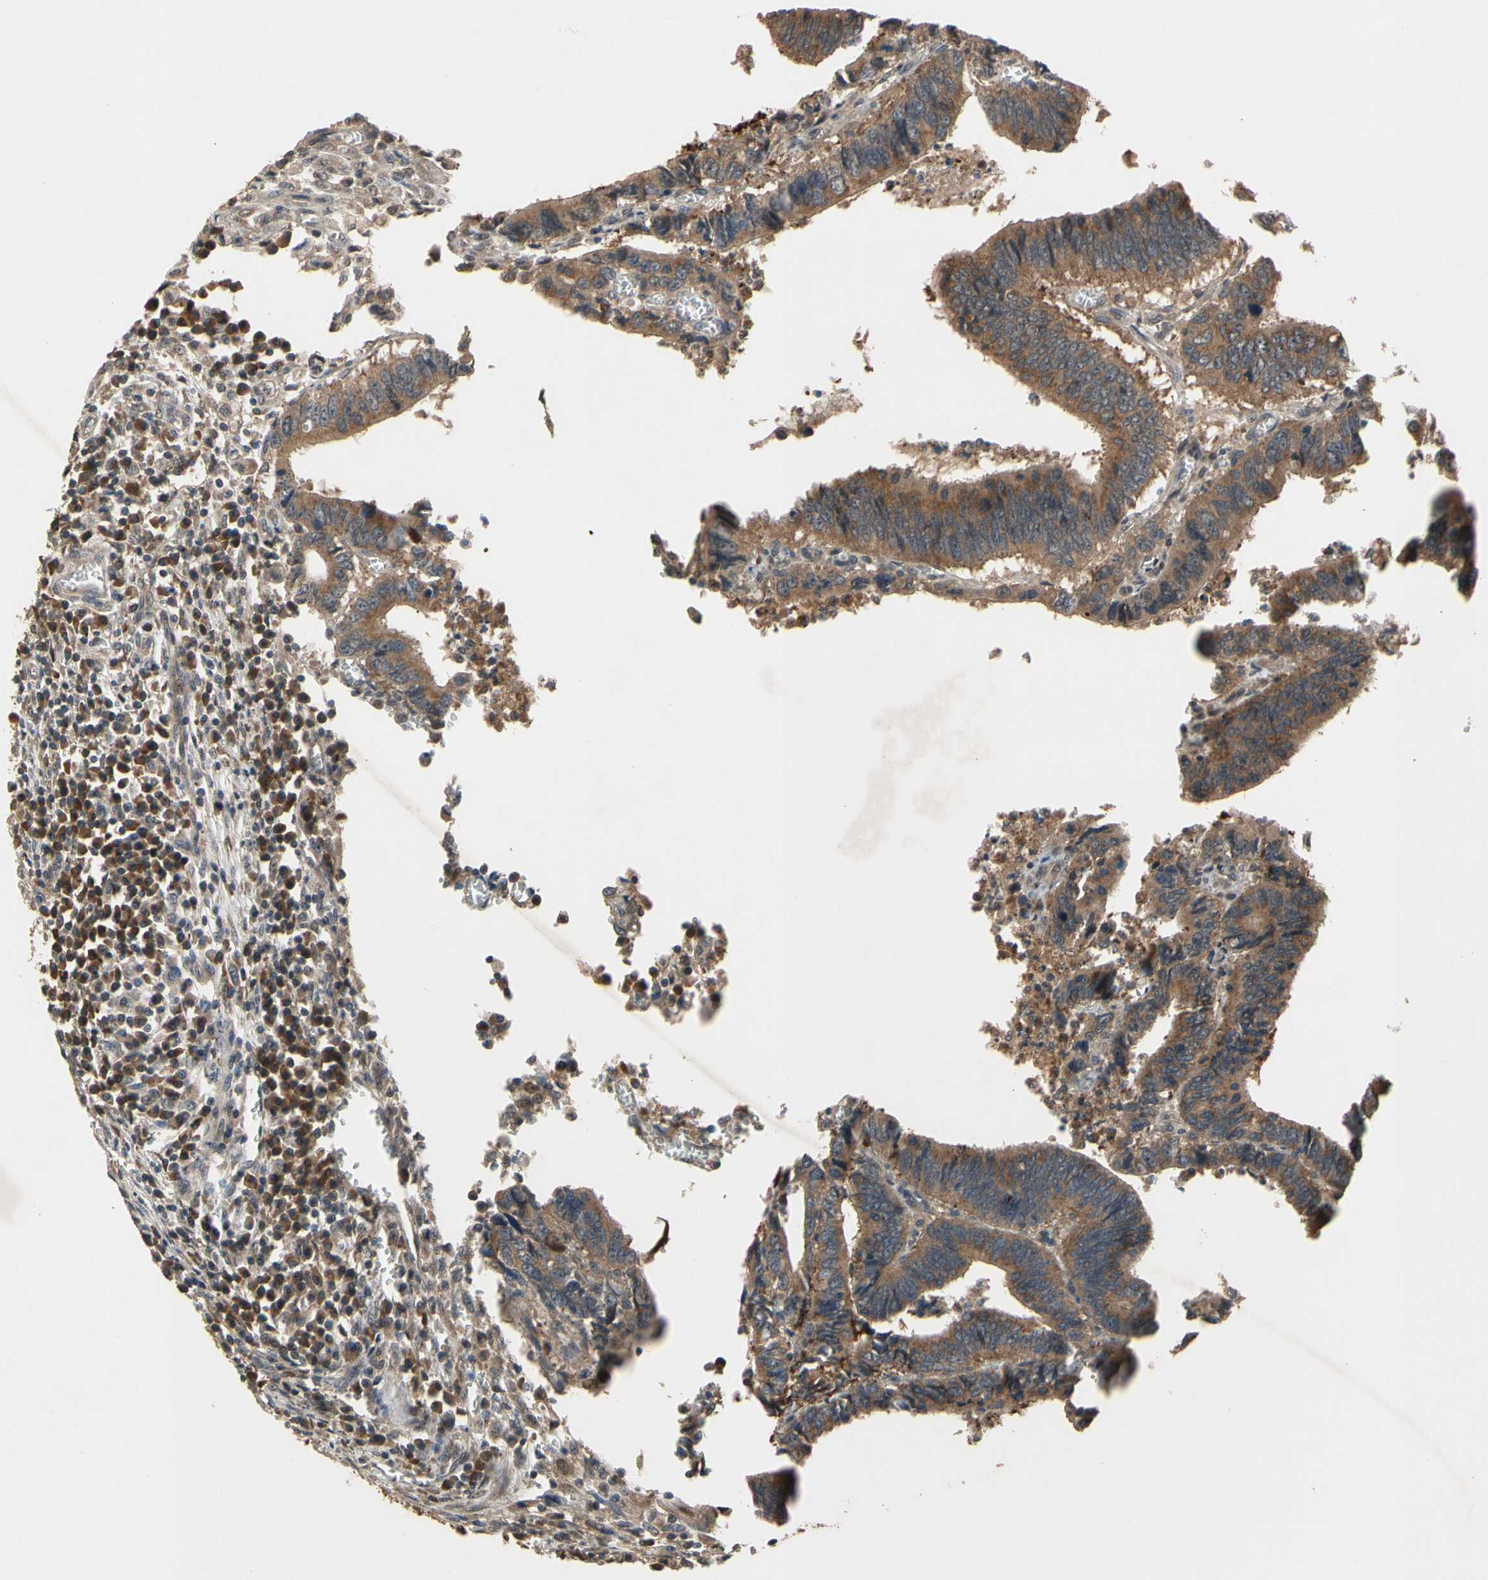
{"staining": {"intensity": "moderate", "quantity": ">75%", "location": "cytoplasmic/membranous"}, "tissue": "colorectal cancer", "cell_type": "Tumor cells", "image_type": "cancer", "snomed": [{"axis": "morphology", "description": "Adenocarcinoma, NOS"}, {"axis": "topography", "description": "Colon"}], "caption": "This micrograph shows IHC staining of colorectal adenocarcinoma, with medium moderate cytoplasmic/membranous staining in about >75% of tumor cells.", "gene": "TMEM230", "patient": {"sex": "male", "age": 72}}